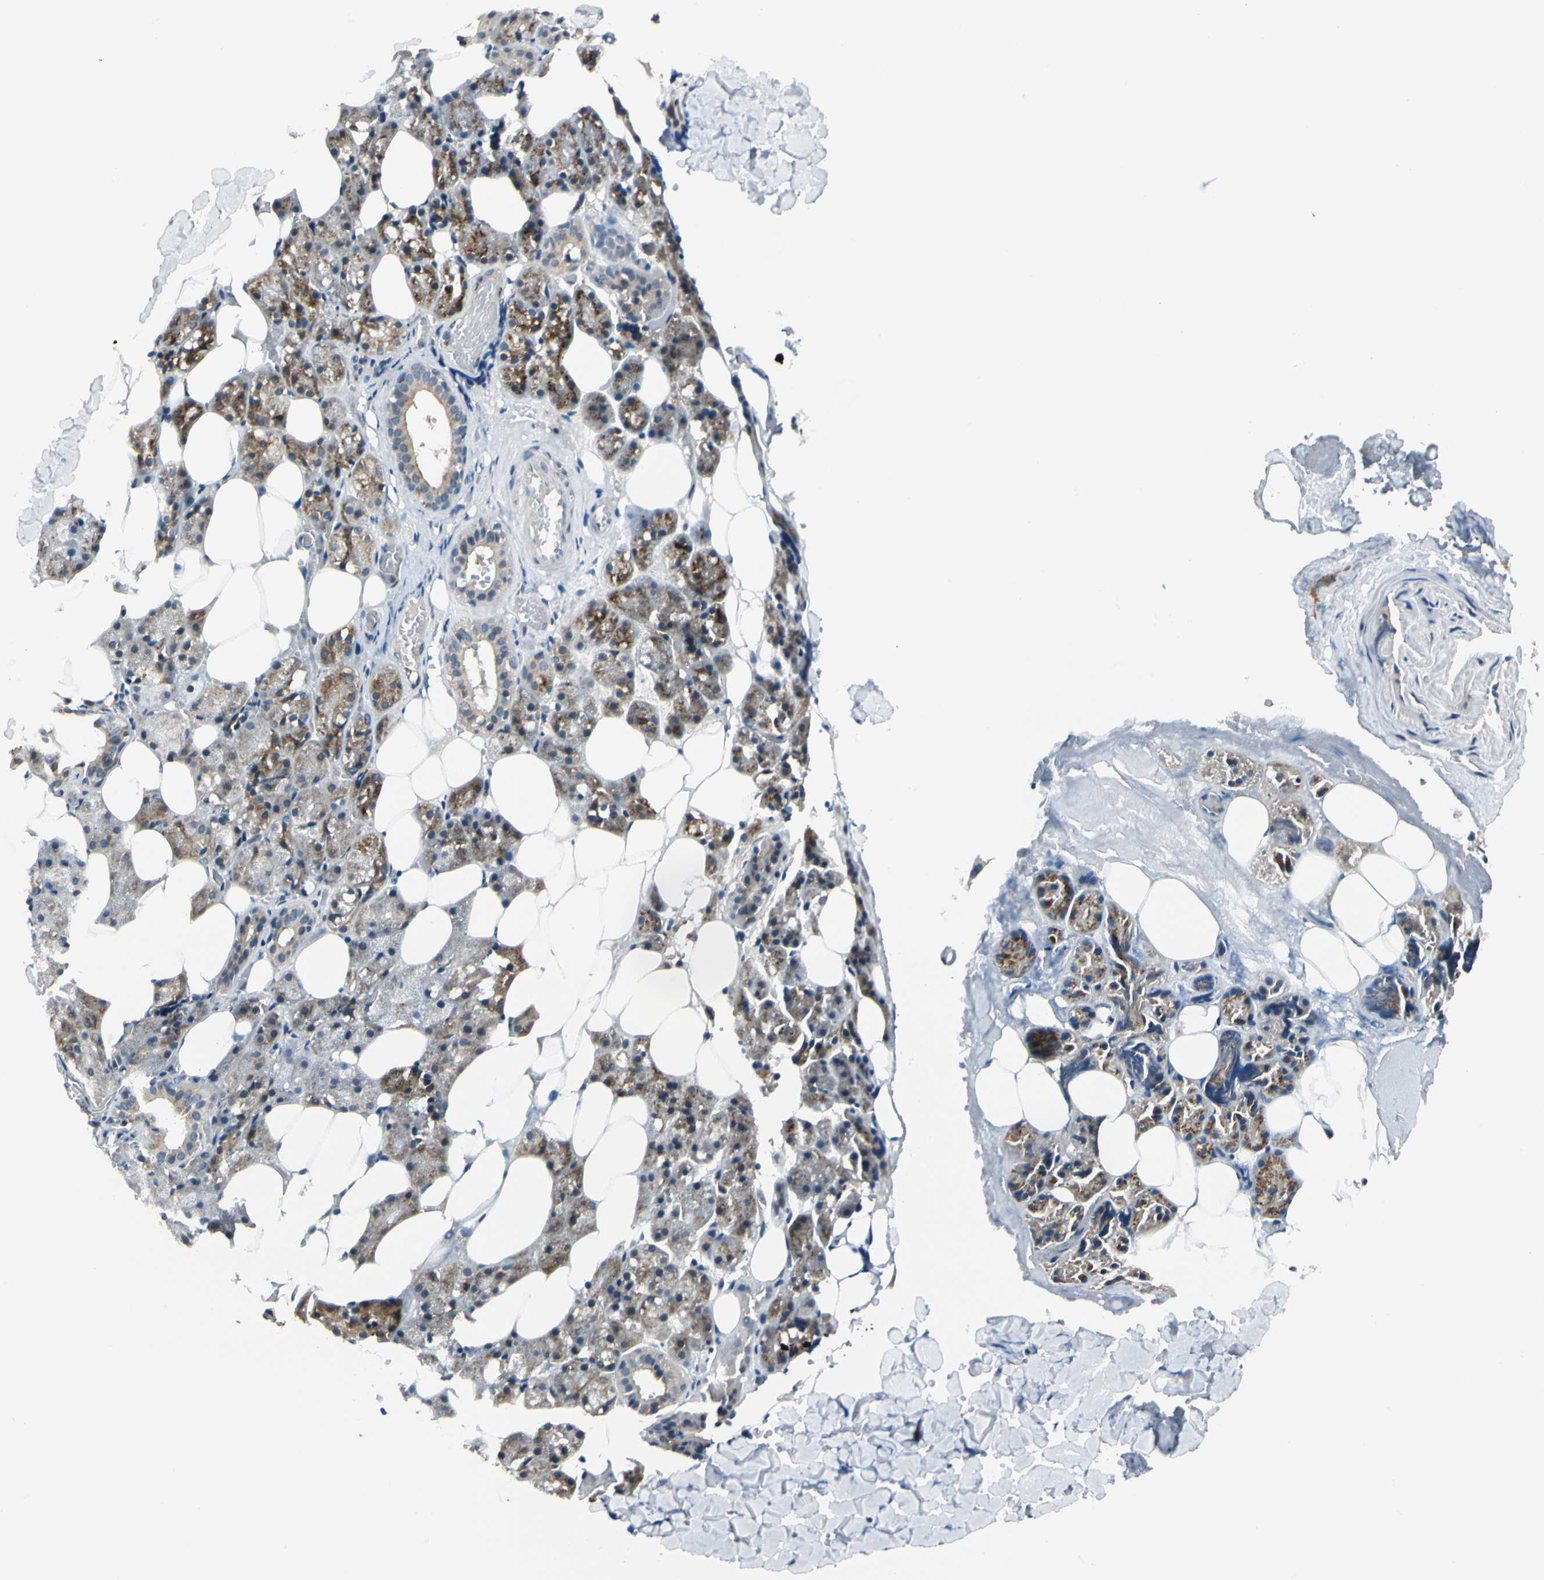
{"staining": {"intensity": "moderate", "quantity": "25%-75%", "location": "cytoplasmic/membranous"}, "tissue": "salivary gland", "cell_type": "Glandular cells", "image_type": "normal", "snomed": [{"axis": "morphology", "description": "Normal tissue, NOS"}, {"axis": "topography", "description": "Salivary gland"}], "caption": "The micrograph exhibits a brown stain indicating the presence of a protein in the cytoplasmic/membranous of glandular cells in salivary gland. Using DAB (3,3'-diaminobenzidine) (brown) and hematoxylin (blue) stains, captured at high magnification using brightfield microscopy.", "gene": "BNIP1", "patient": {"sex": "female", "age": 55}}